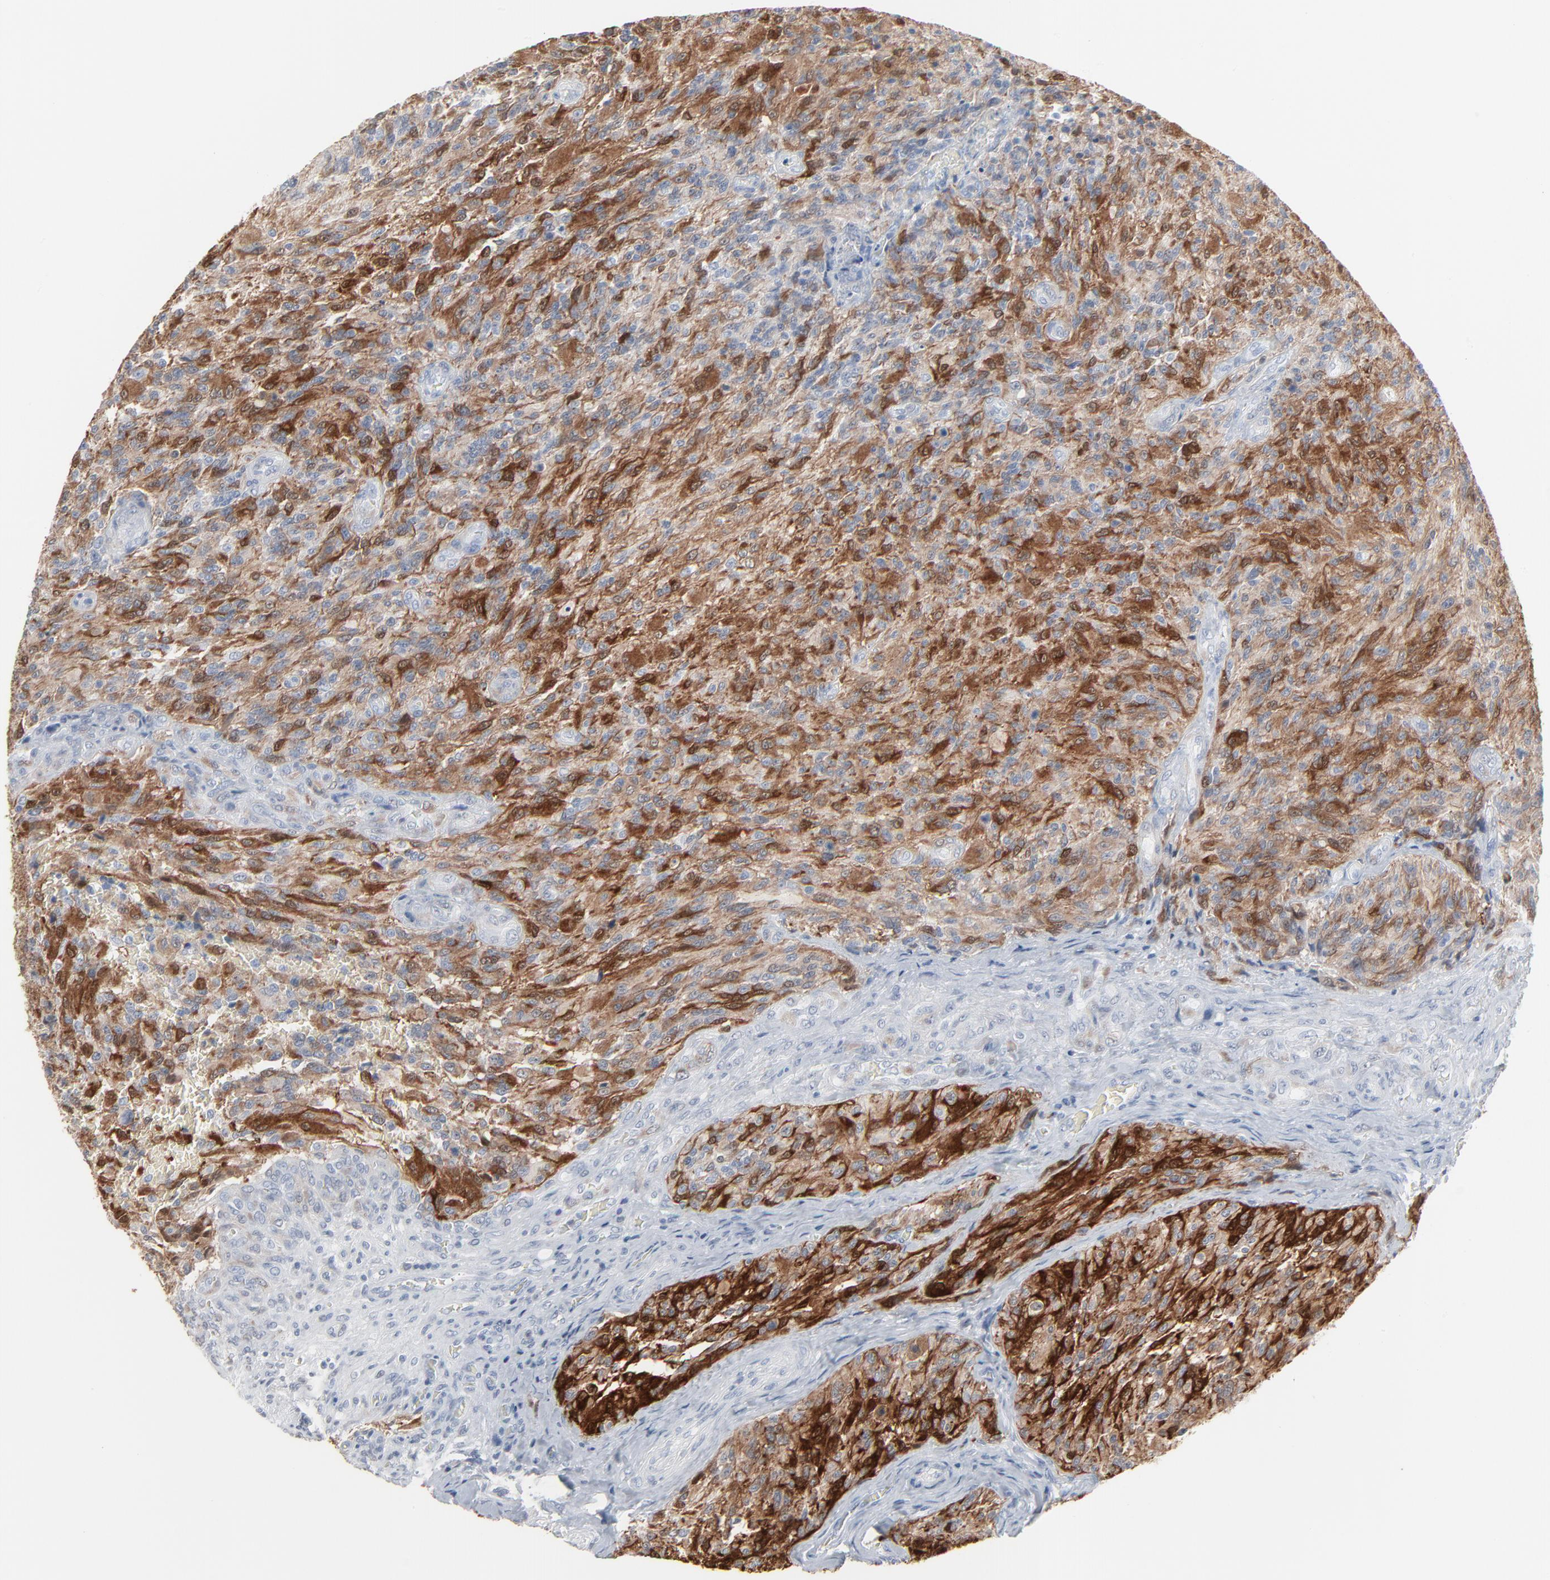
{"staining": {"intensity": "moderate", "quantity": "25%-75%", "location": "cytoplasmic/membranous"}, "tissue": "glioma", "cell_type": "Tumor cells", "image_type": "cancer", "snomed": [{"axis": "morphology", "description": "Normal tissue, NOS"}, {"axis": "morphology", "description": "Glioma, malignant, High grade"}, {"axis": "topography", "description": "Cerebral cortex"}], "caption": "Glioma tissue reveals moderate cytoplasmic/membranous expression in about 25%-75% of tumor cells", "gene": "PHGDH", "patient": {"sex": "male", "age": 56}}